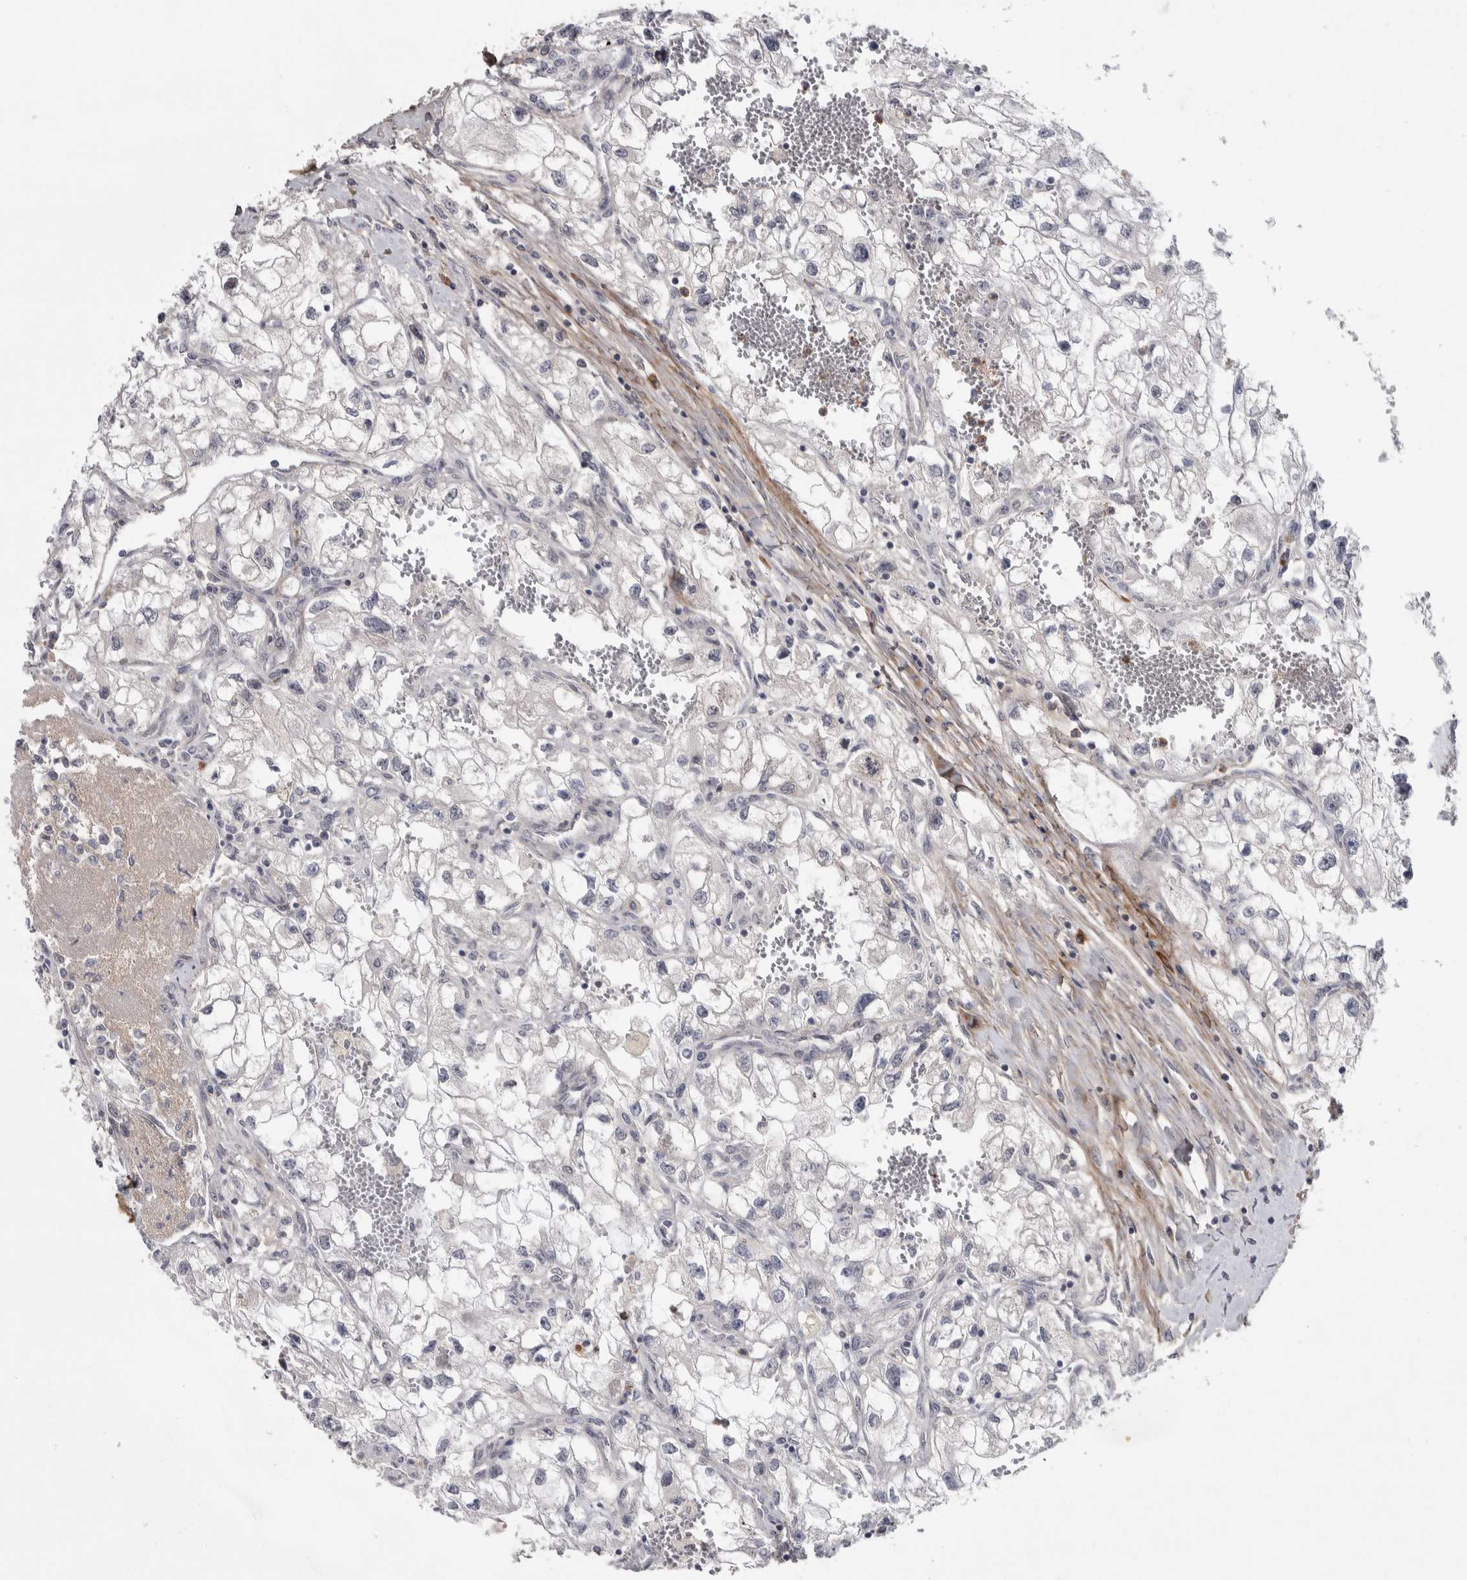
{"staining": {"intensity": "negative", "quantity": "none", "location": "none"}, "tissue": "renal cancer", "cell_type": "Tumor cells", "image_type": "cancer", "snomed": [{"axis": "morphology", "description": "Adenocarcinoma, NOS"}, {"axis": "topography", "description": "Kidney"}], "caption": "Tumor cells are negative for protein expression in human renal adenocarcinoma.", "gene": "ASPN", "patient": {"sex": "female", "age": 70}}